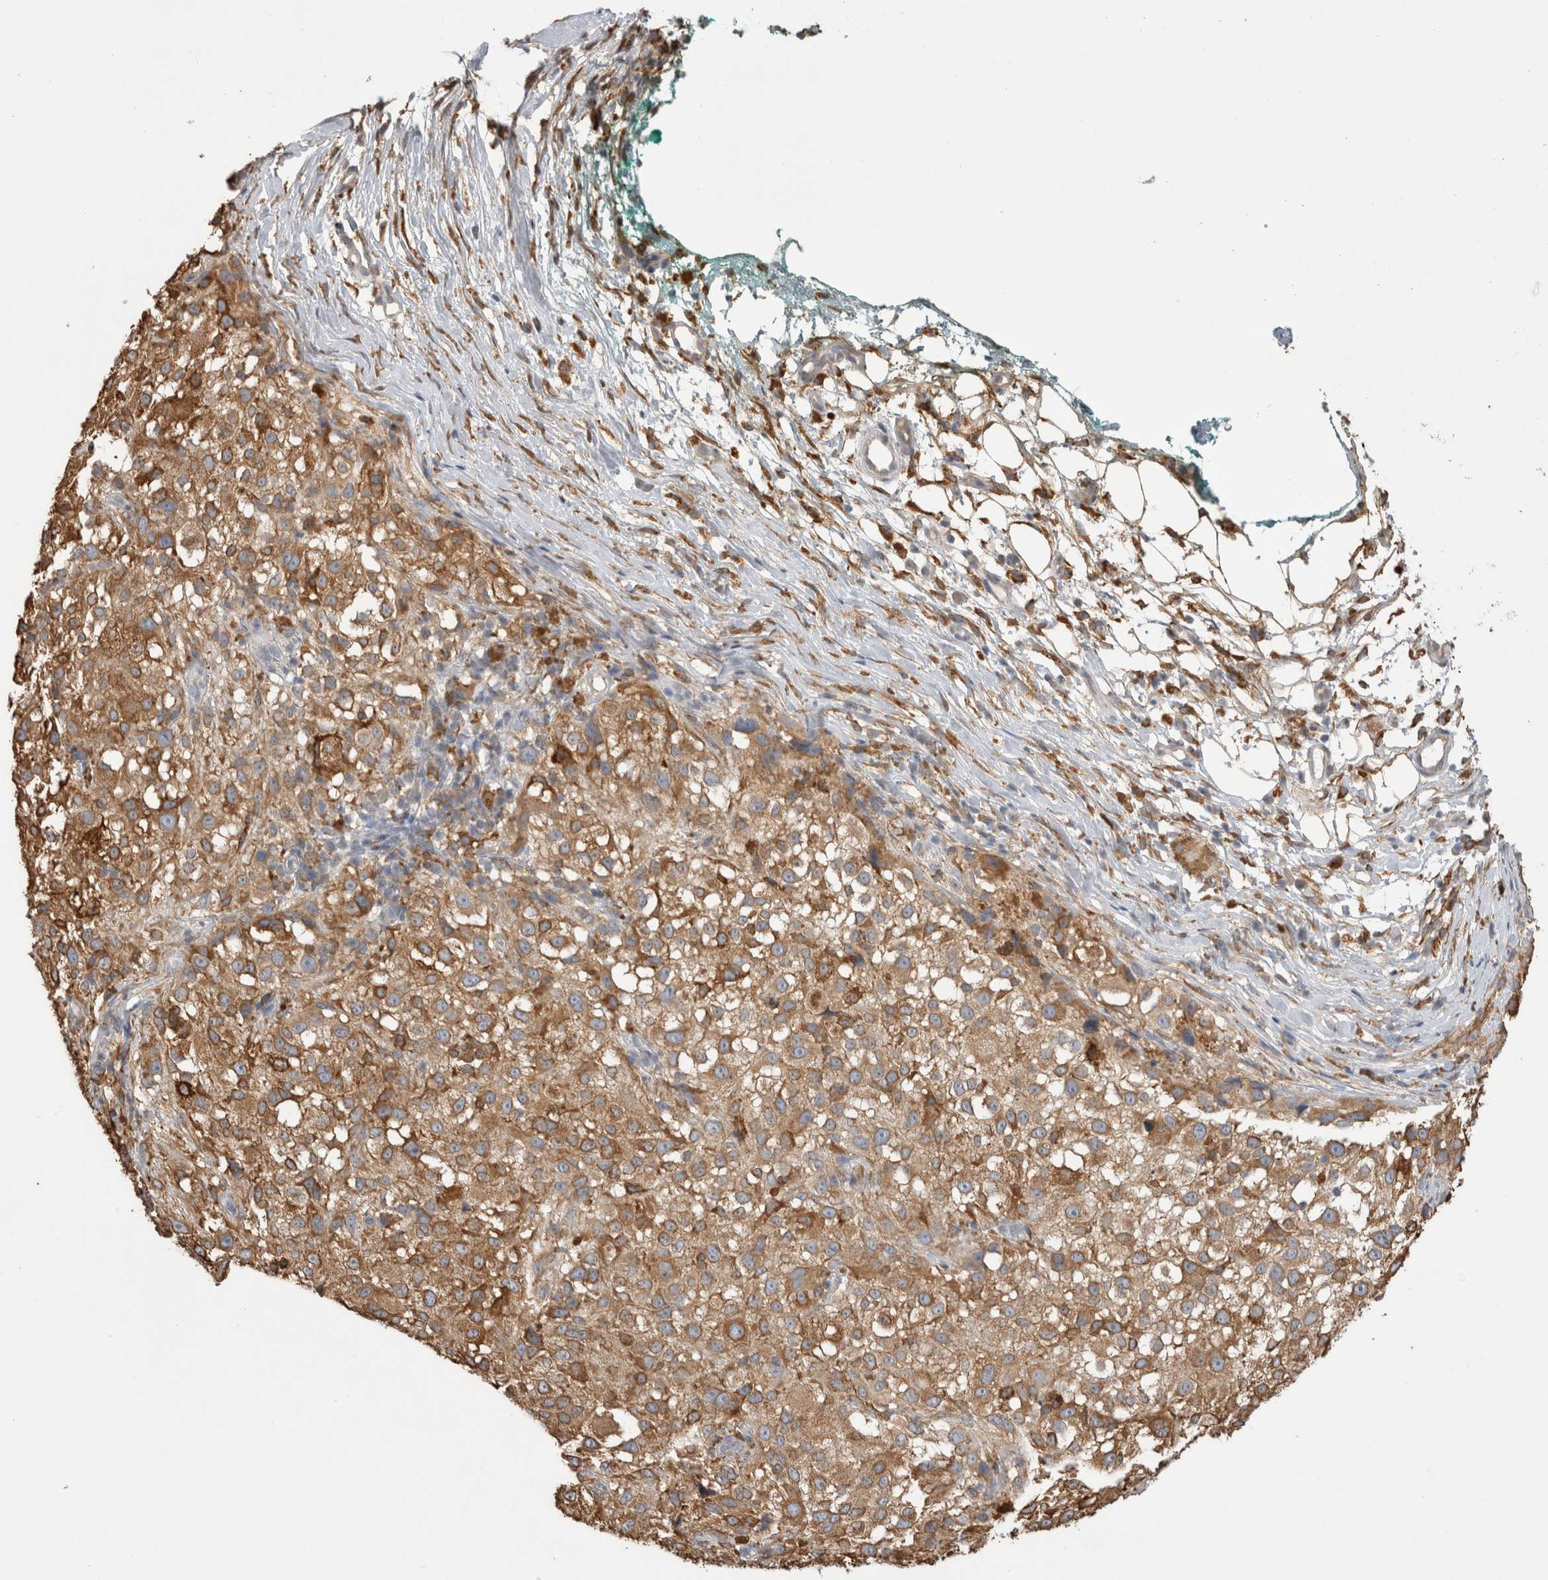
{"staining": {"intensity": "moderate", "quantity": ">75%", "location": "cytoplasmic/membranous"}, "tissue": "melanoma", "cell_type": "Tumor cells", "image_type": "cancer", "snomed": [{"axis": "morphology", "description": "Necrosis, NOS"}, {"axis": "morphology", "description": "Malignant melanoma, NOS"}, {"axis": "topography", "description": "Skin"}], "caption": "Immunohistochemical staining of human malignant melanoma displays medium levels of moderate cytoplasmic/membranous protein staining in approximately >75% of tumor cells.", "gene": "LRPAP1", "patient": {"sex": "female", "age": 87}}